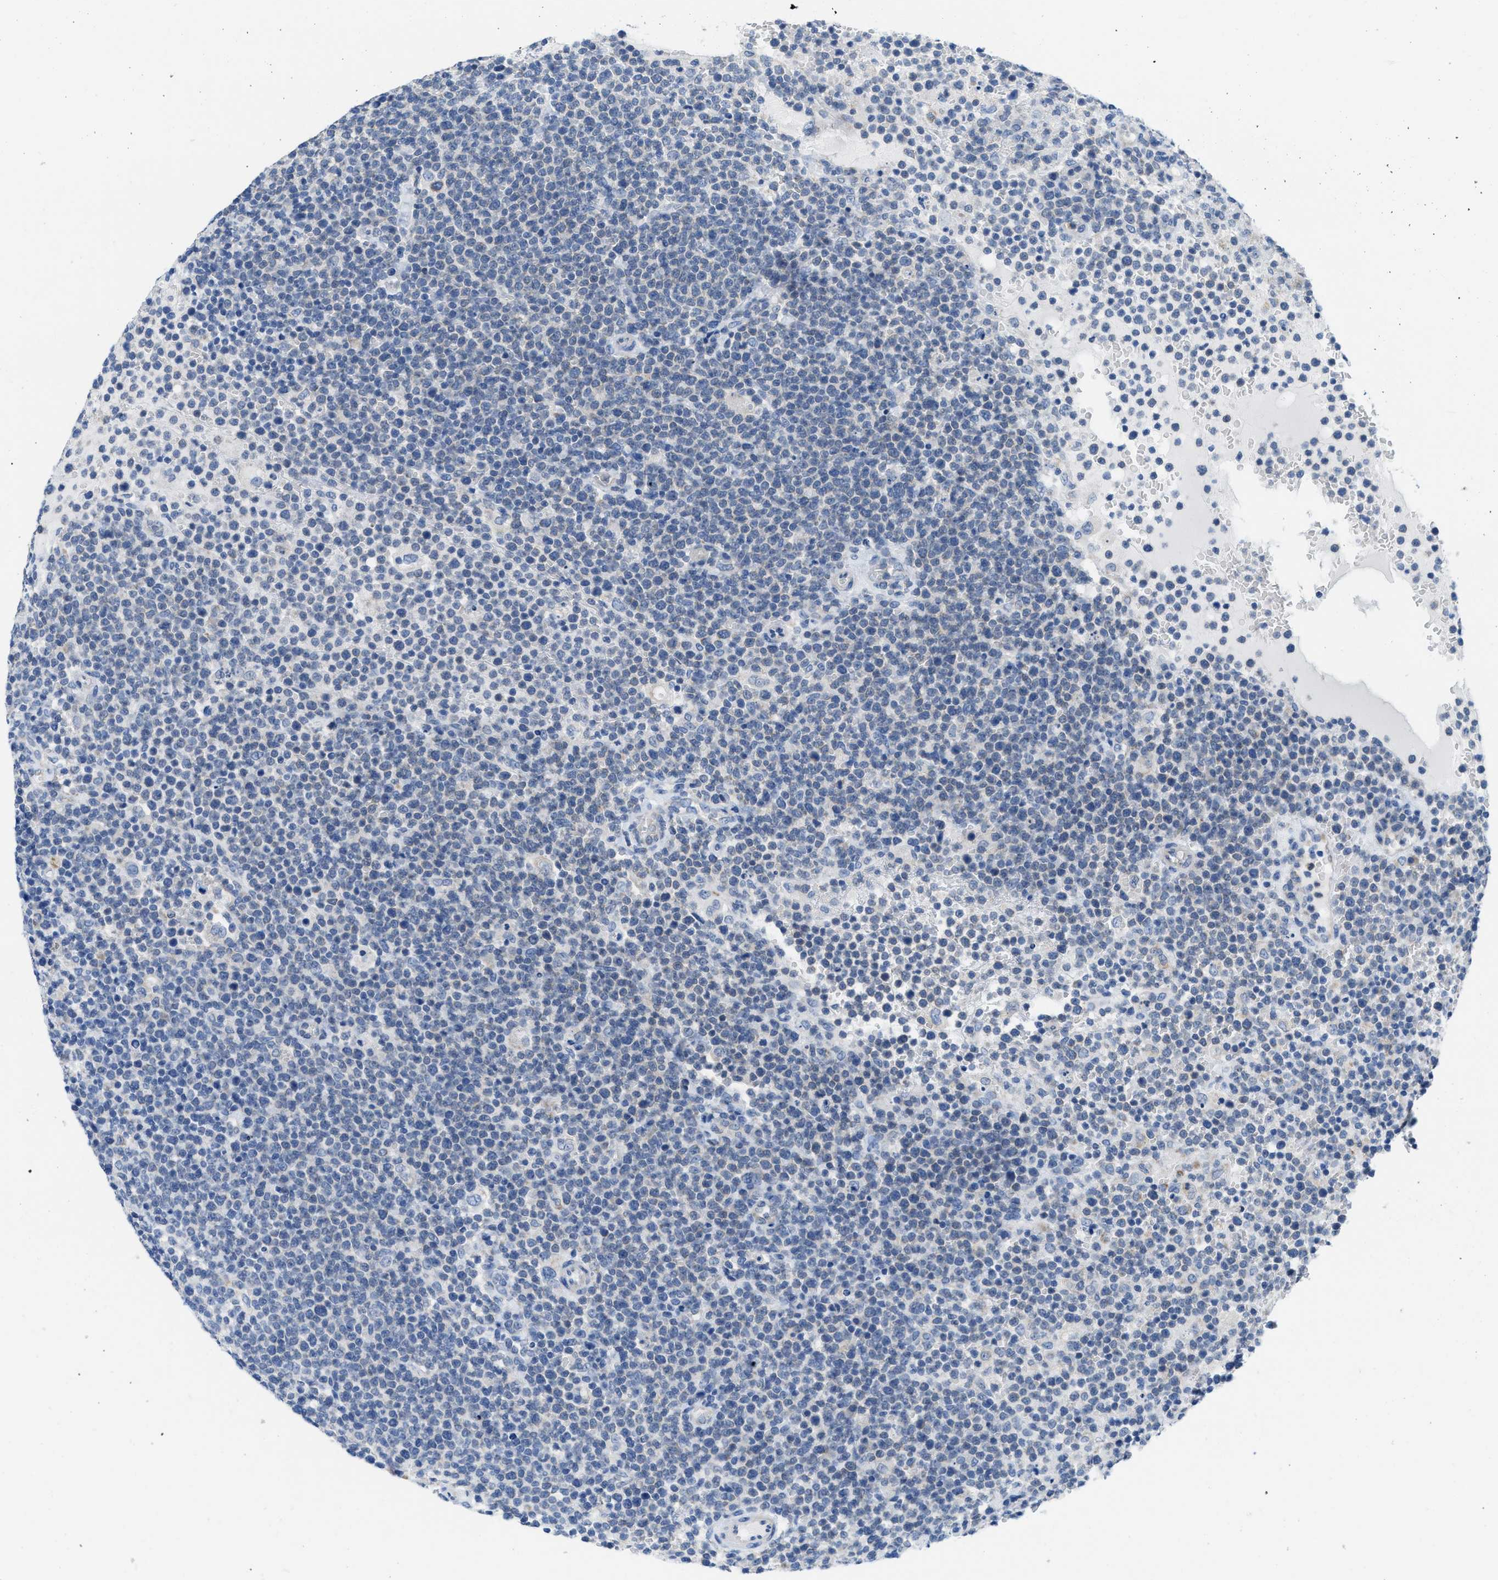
{"staining": {"intensity": "negative", "quantity": "none", "location": "none"}, "tissue": "lymphoma", "cell_type": "Tumor cells", "image_type": "cancer", "snomed": [{"axis": "morphology", "description": "Malignant lymphoma, non-Hodgkin's type, High grade"}, {"axis": "topography", "description": "Lymph node"}], "caption": "Tumor cells show no significant protein positivity in lymphoma.", "gene": "PTDSS1", "patient": {"sex": "male", "age": 61}}